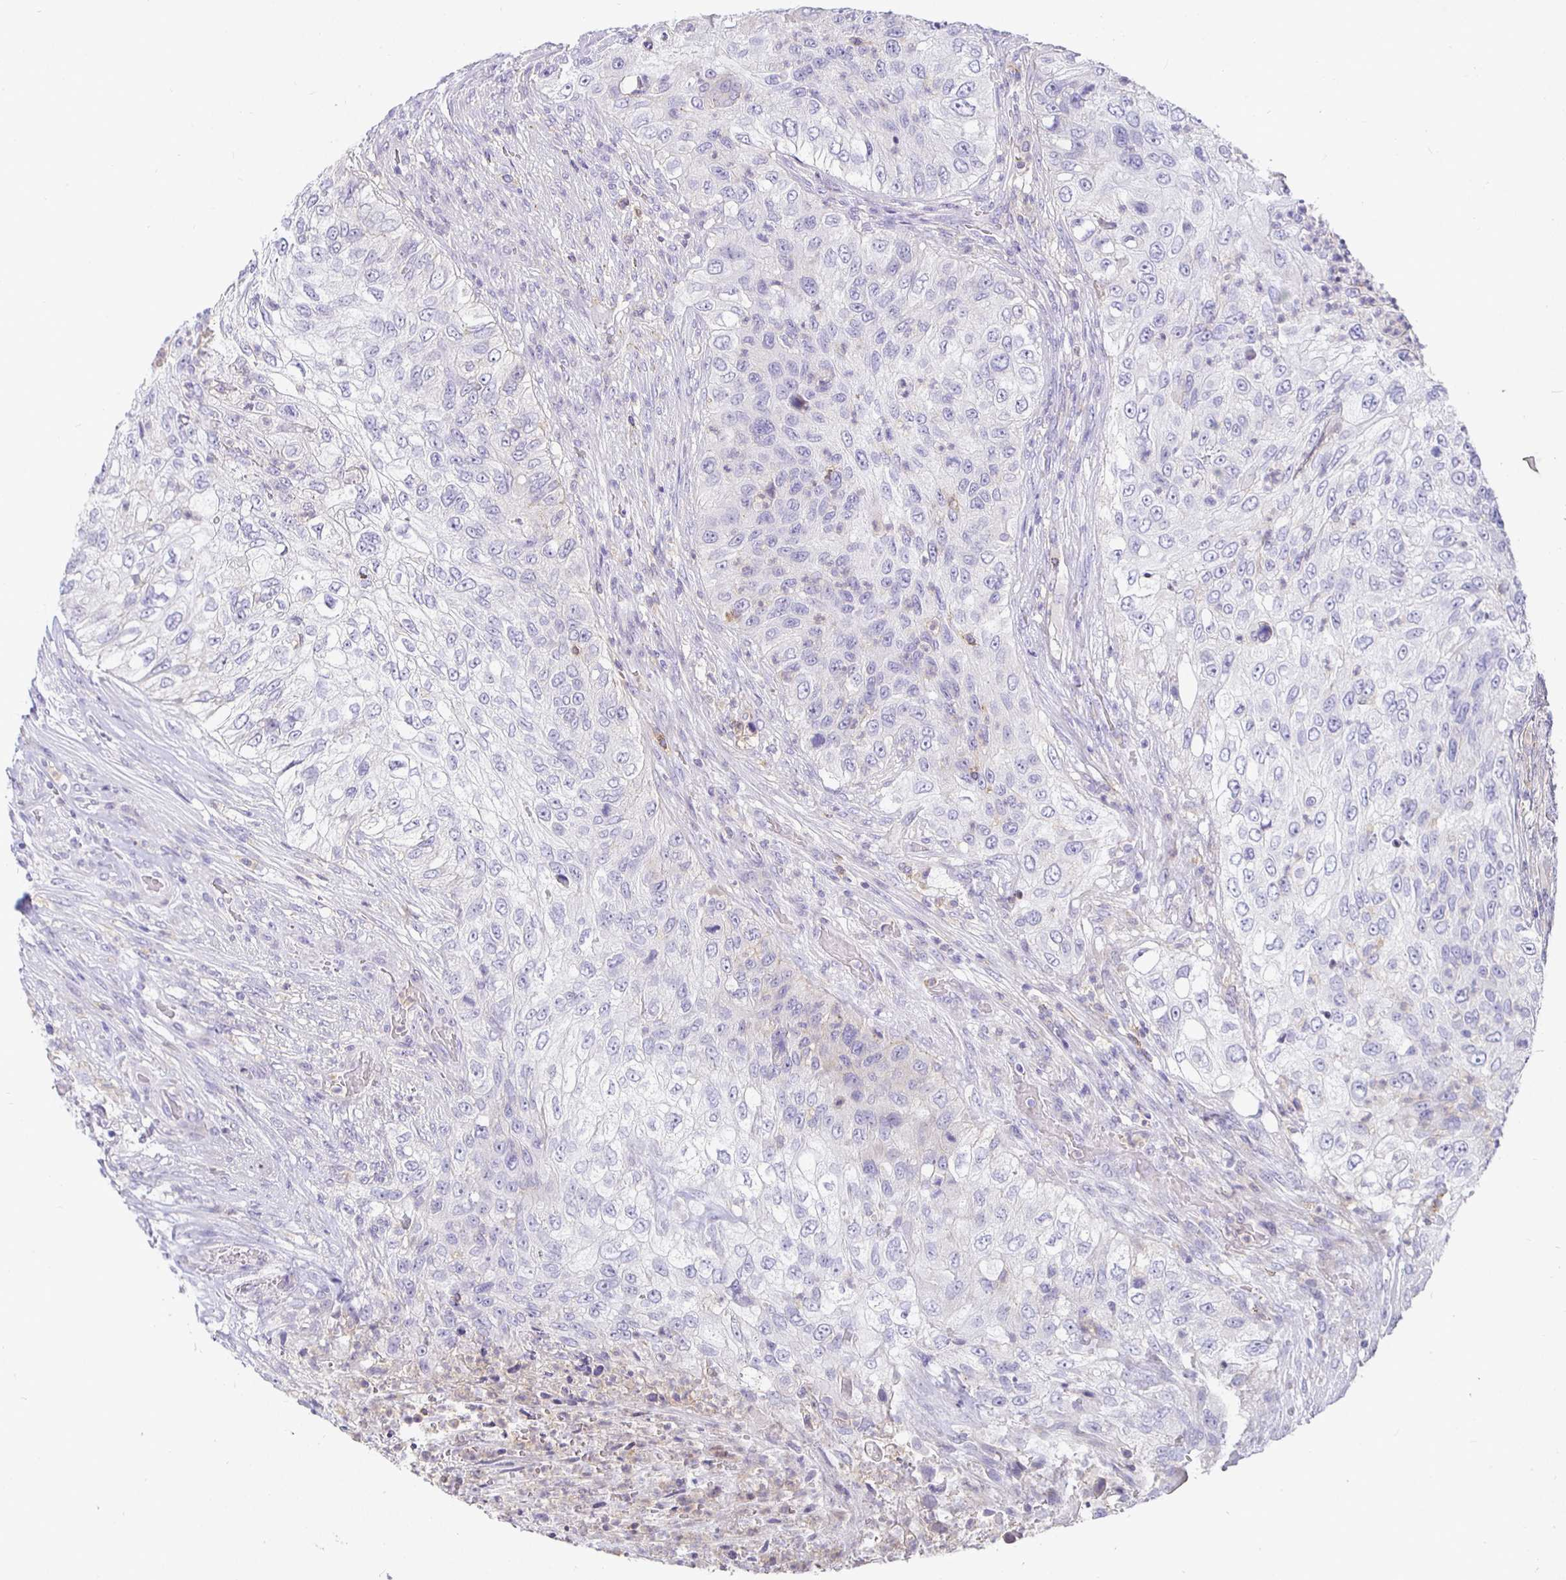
{"staining": {"intensity": "negative", "quantity": "none", "location": "none"}, "tissue": "urothelial cancer", "cell_type": "Tumor cells", "image_type": "cancer", "snomed": [{"axis": "morphology", "description": "Urothelial carcinoma, High grade"}, {"axis": "topography", "description": "Urinary bladder"}], "caption": "High magnification brightfield microscopy of urothelial cancer stained with DAB (brown) and counterstained with hematoxylin (blue): tumor cells show no significant staining. (Immunohistochemistry (ihc), brightfield microscopy, high magnification).", "gene": "SIRPA", "patient": {"sex": "female", "age": 60}}